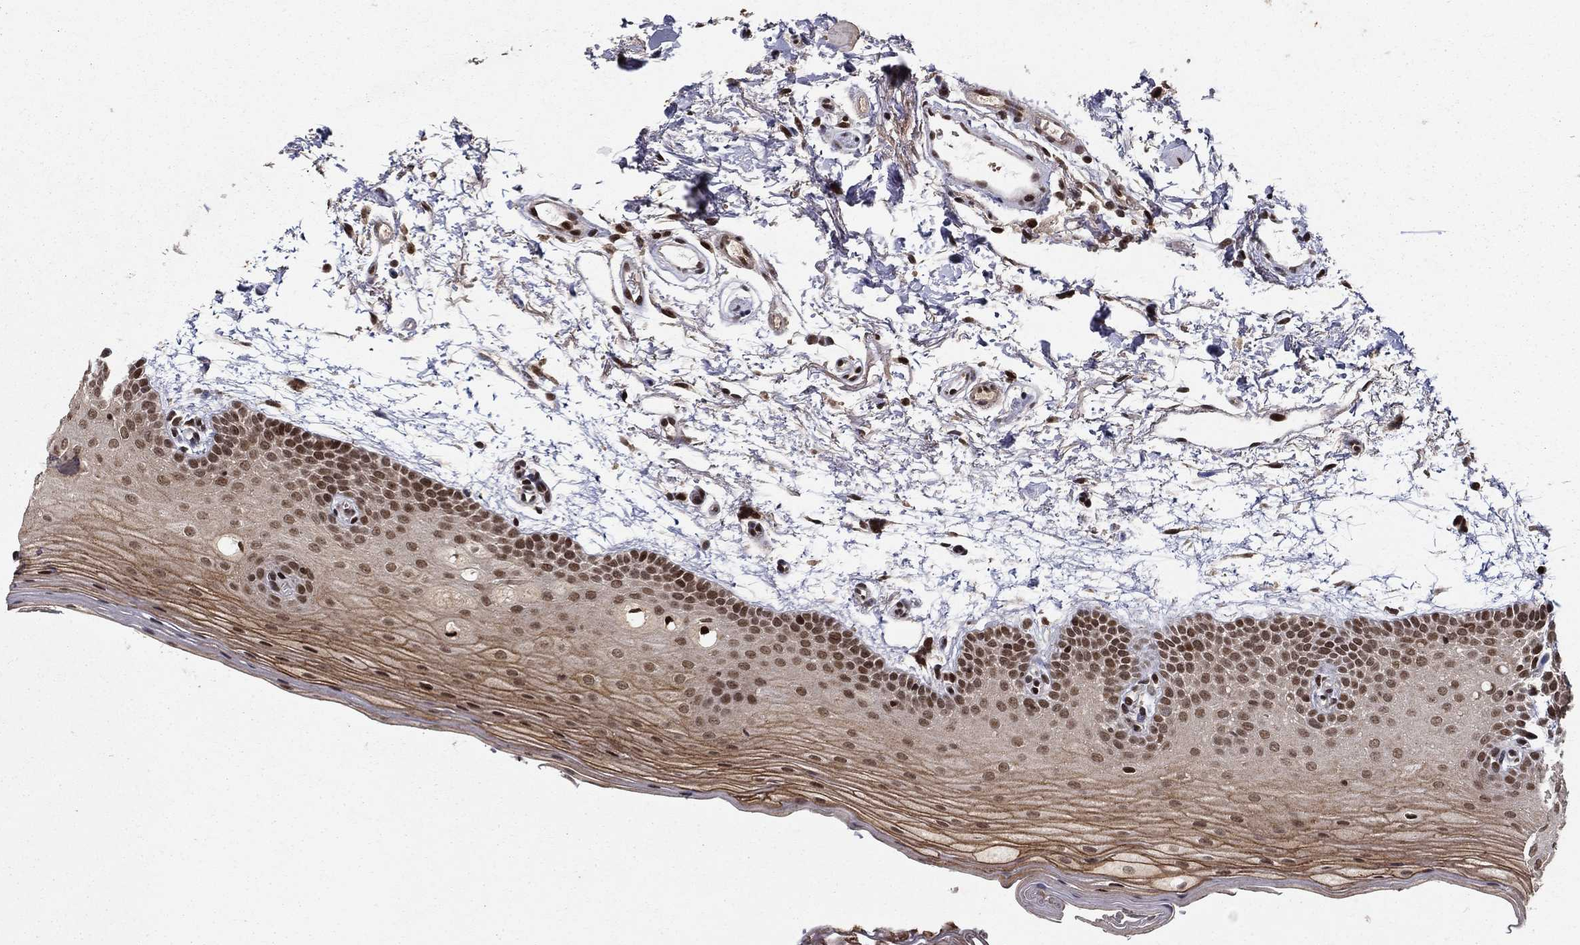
{"staining": {"intensity": "moderate", "quantity": "25%-75%", "location": "cytoplasmic/membranous,nuclear"}, "tissue": "oral mucosa", "cell_type": "Squamous epithelial cells", "image_type": "normal", "snomed": [{"axis": "morphology", "description": "Normal tissue, NOS"}, {"axis": "topography", "description": "Oral tissue"}, {"axis": "topography", "description": "Tounge, NOS"}], "caption": "DAB (3,3'-diaminobenzidine) immunohistochemical staining of normal human oral mucosa demonstrates moderate cytoplasmic/membranous,nuclear protein positivity in approximately 25%-75% of squamous epithelial cells. (brown staining indicates protein expression, while blue staining denotes nuclei).", "gene": "CDCA7L", "patient": {"sex": "female", "age": 86}}